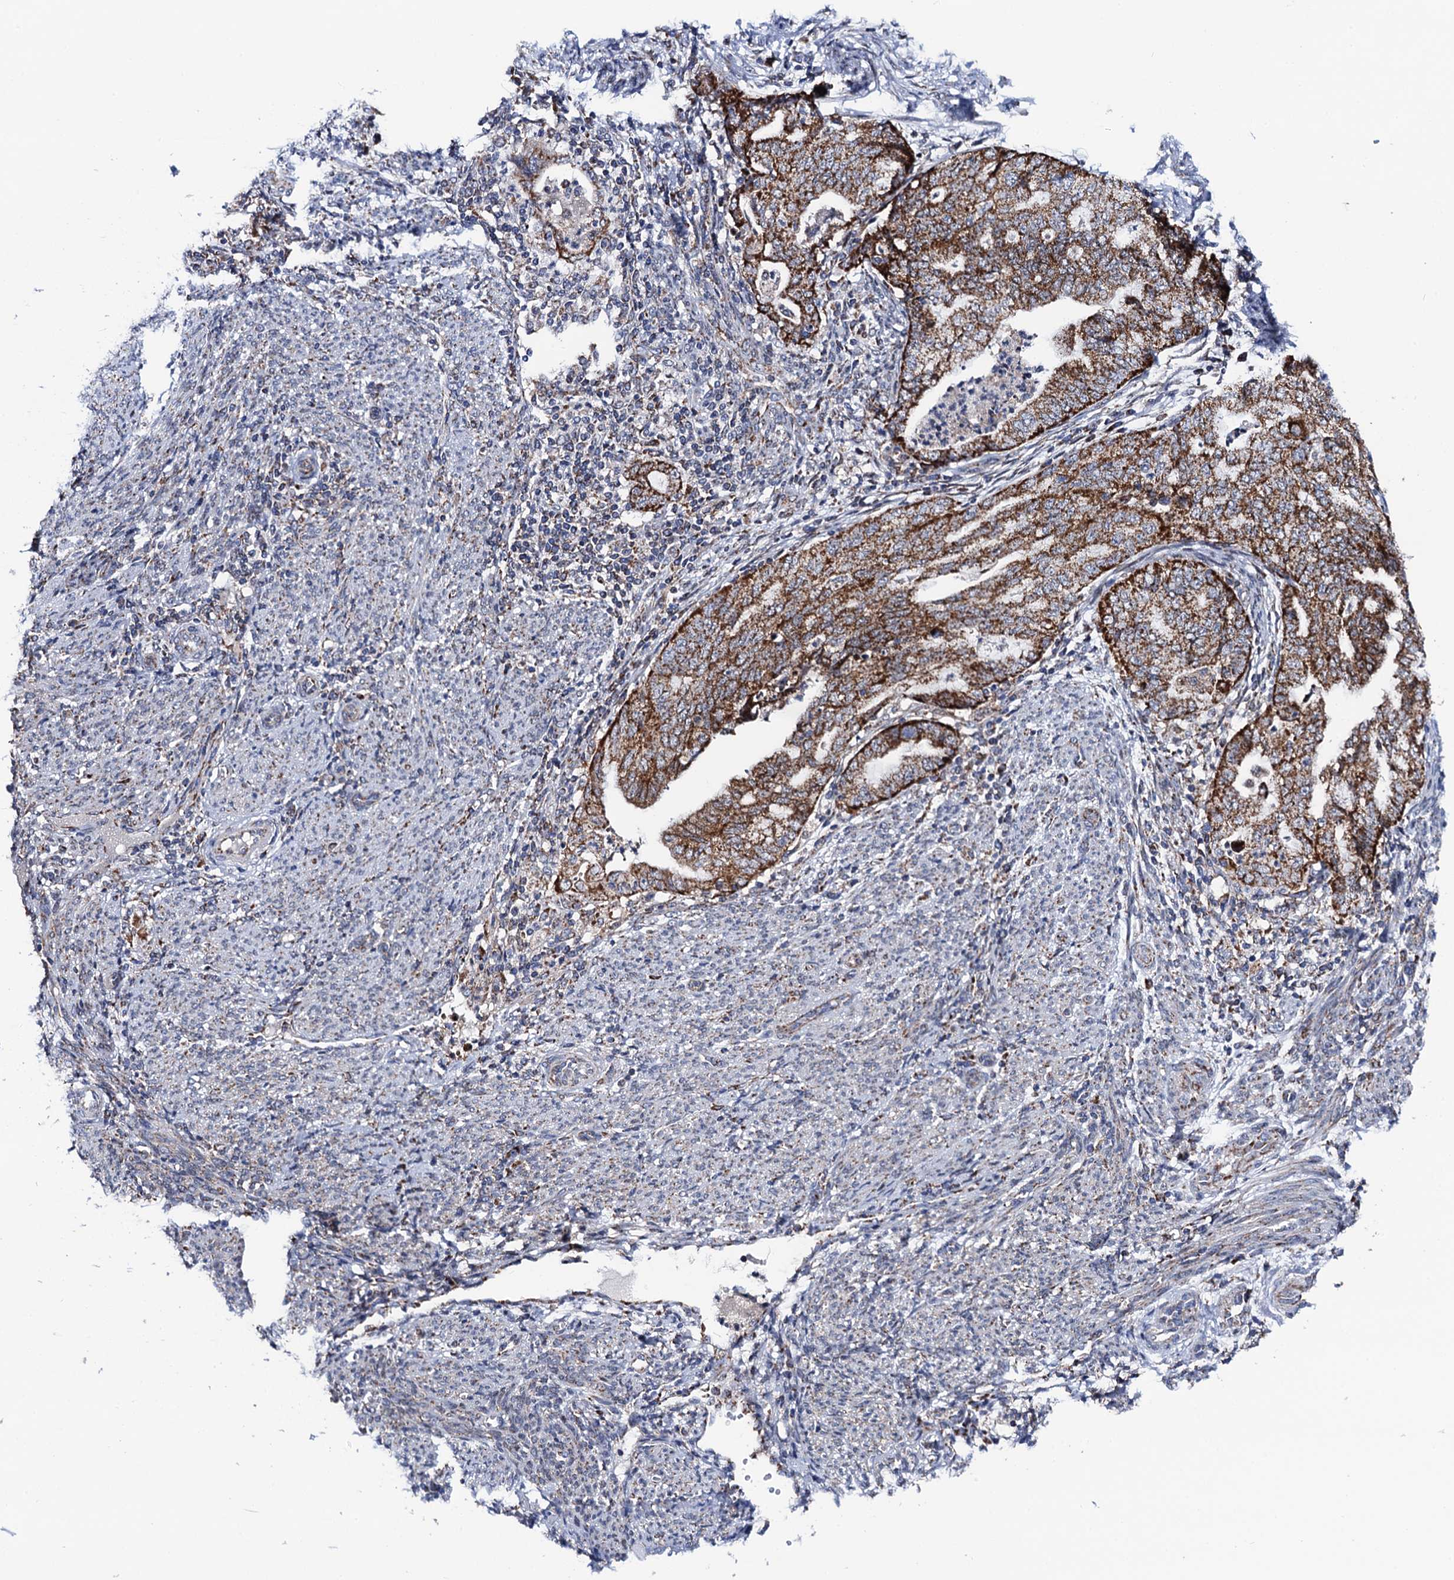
{"staining": {"intensity": "moderate", "quantity": "25%-75%", "location": "cytoplasmic/membranous"}, "tissue": "endometrial cancer", "cell_type": "Tumor cells", "image_type": "cancer", "snomed": [{"axis": "morphology", "description": "Adenocarcinoma, NOS"}, {"axis": "topography", "description": "Endometrium"}], "caption": "Approximately 25%-75% of tumor cells in human endometrial cancer reveal moderate cytoplasmic/membranous protein staining as visualized by brown immunohistochemical staining.", "gene": "PTCD3", "patient": {"sex": "female", "age": 79}}